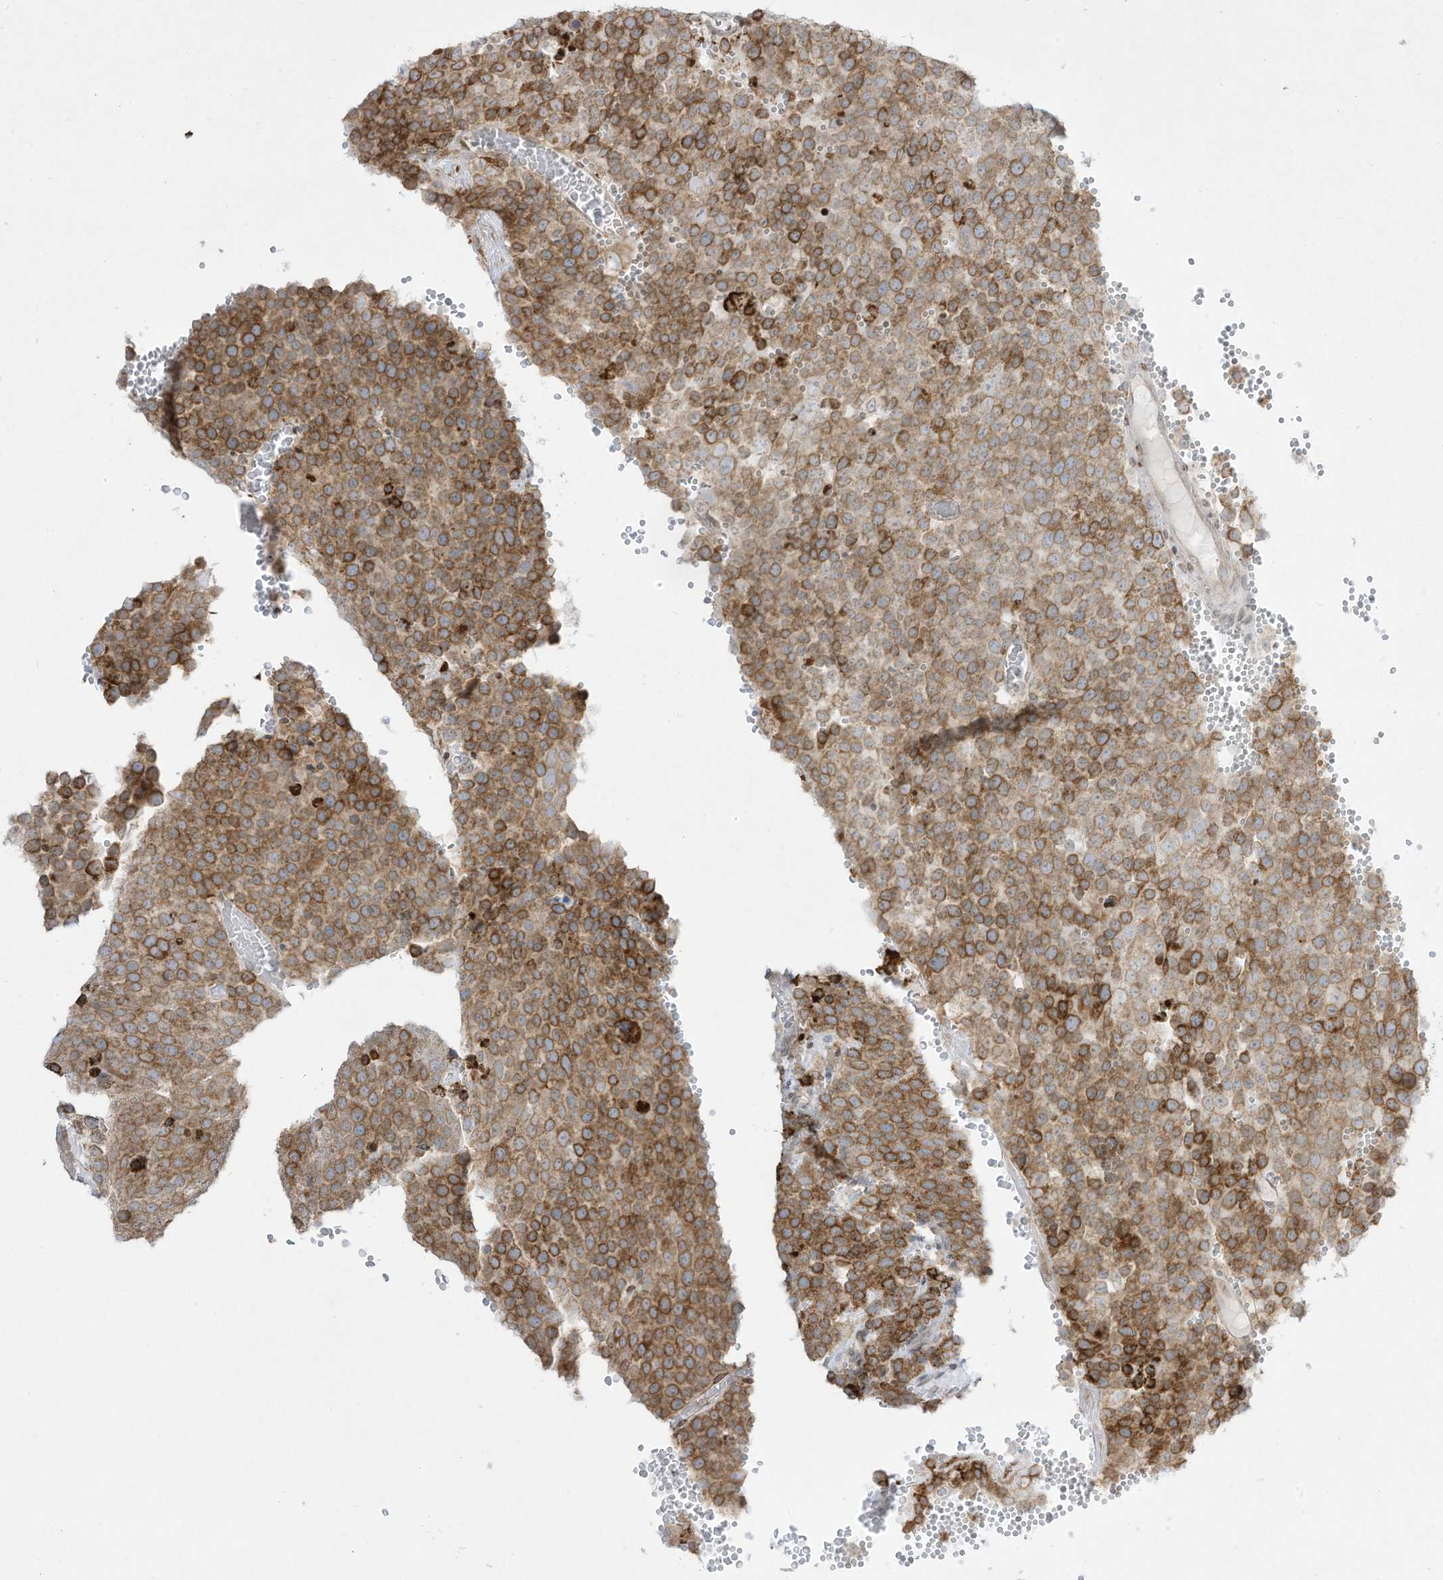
{"staining": {"intensity": "moderate", "quantity": ">75%", "location": "cytoplasmic/membranous"}, "tissue": "testis cancer", "cell_type": "Tumor cells", "image_type": "cancer", "snomed": [{"axis": "morphology", "description": "Seminoma, NOS"}, {"axis": "topography", "description": "Testis"}], "caption": "Protein expression analysis of human testis seminoma reveals moderate cytoplasmic/membranous positivity in approximately >75% of tumor cells.", "gene": "PTK6", "patient": {"sex": "male", "age": 71}}